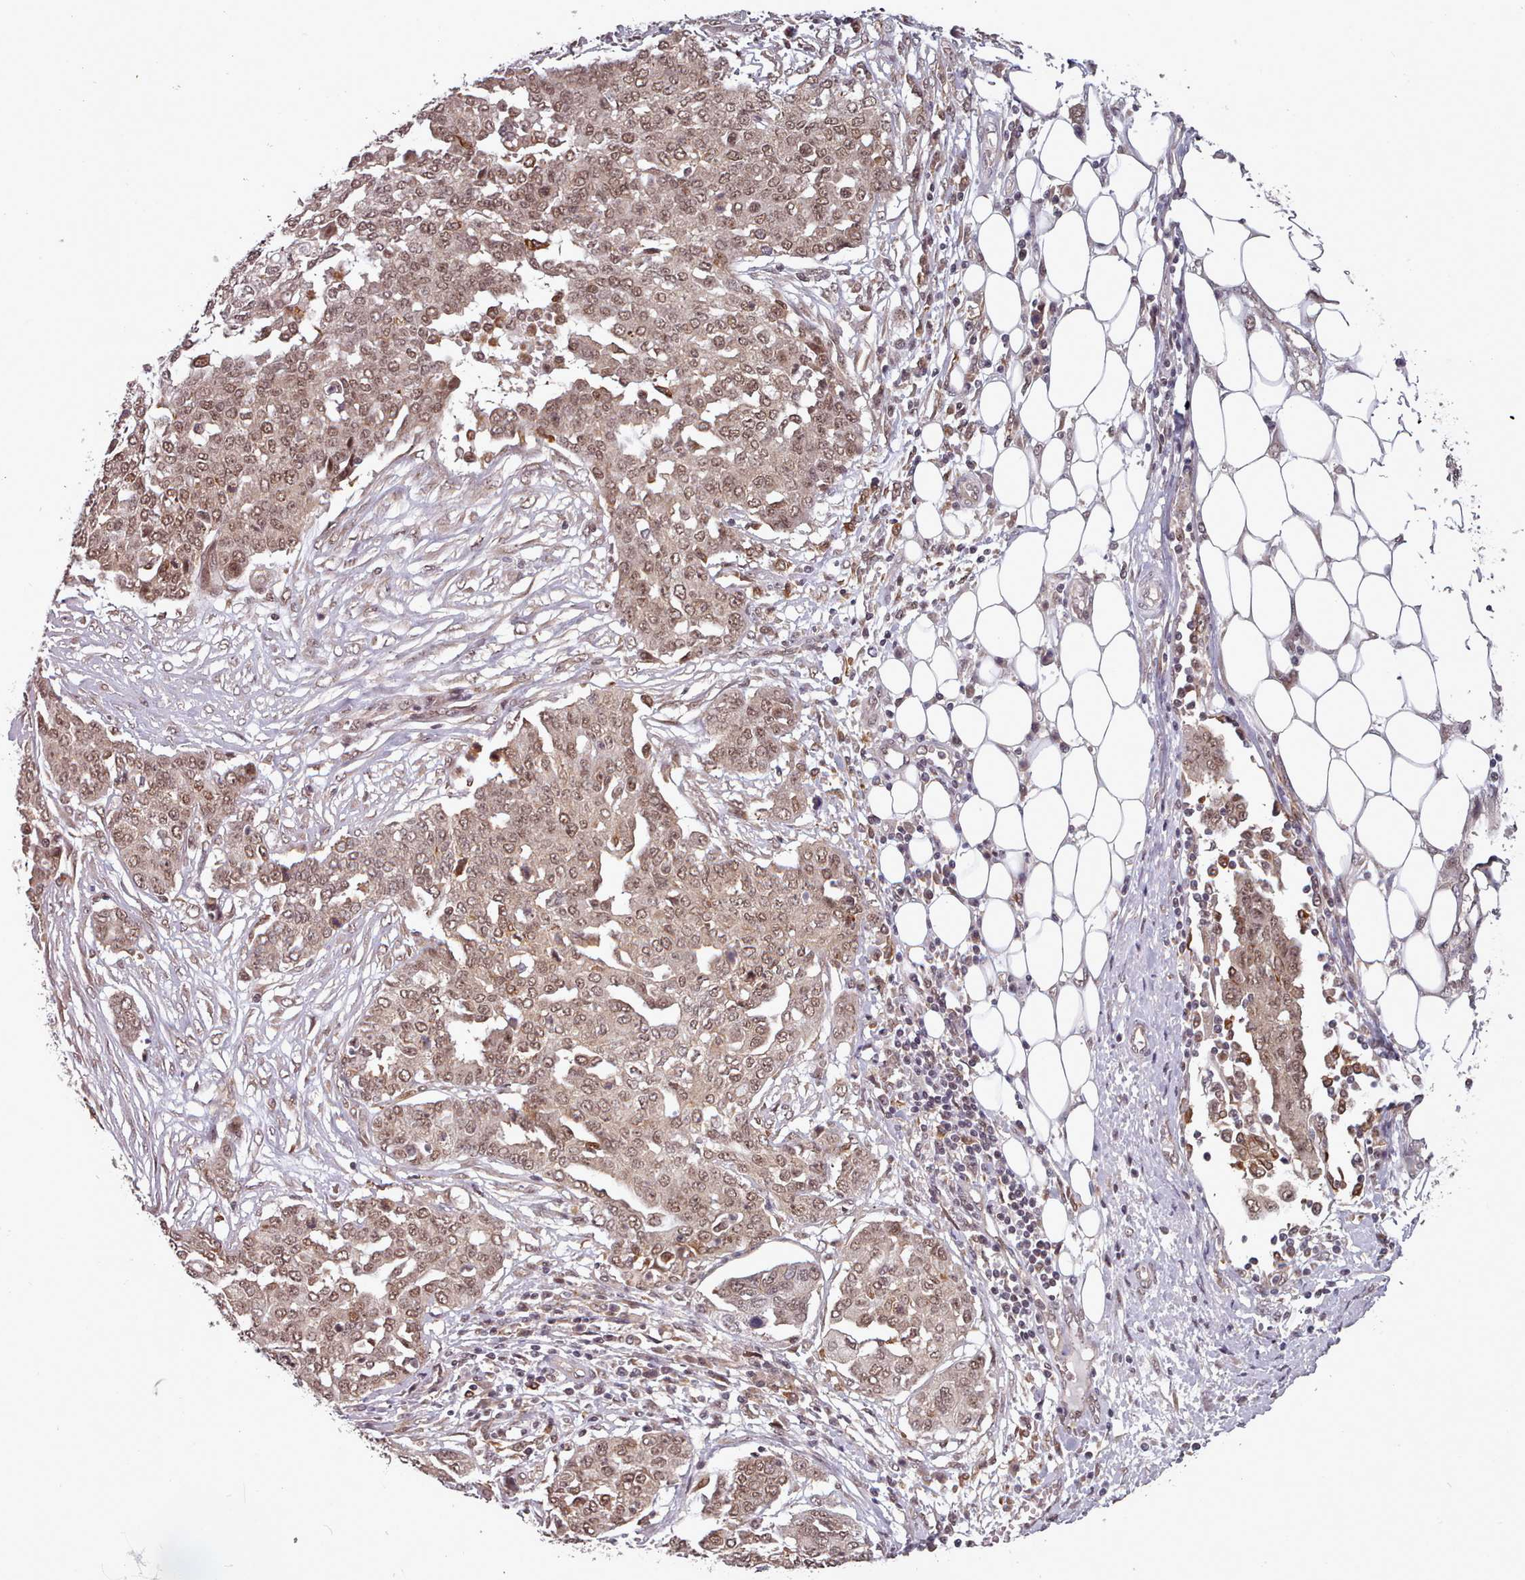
{"staining": {"intensity": "moderate", "quantity": ">75%", "location": "cytoplasmic/membranous,nuclear"}, "tissue": "ovarian cancer", "cell_type": "Tumor cells", "image_type": "cancer", "snomed": [{"axis": "morphology", "description": "Cystadenocarcinoma, serous, NOS"}, {"axis": "topography", "description": "Soft tissue"}, {"axis": "topography", "description": "Ovary"}], "caption": "DAB (3,3'-diaminobenzidine) immunohistochemical staining of human ovarian cancer (serous cystadenocarcinoma) displays moderate cytoplasmic/membranous and nuclear protein positivity in about >75% of tumor cells. (DAB IHC, brown staining for protein, blue staining for nuclei).", "gene": "DHX8", "patient": {"sex": "female", "age": 57}}